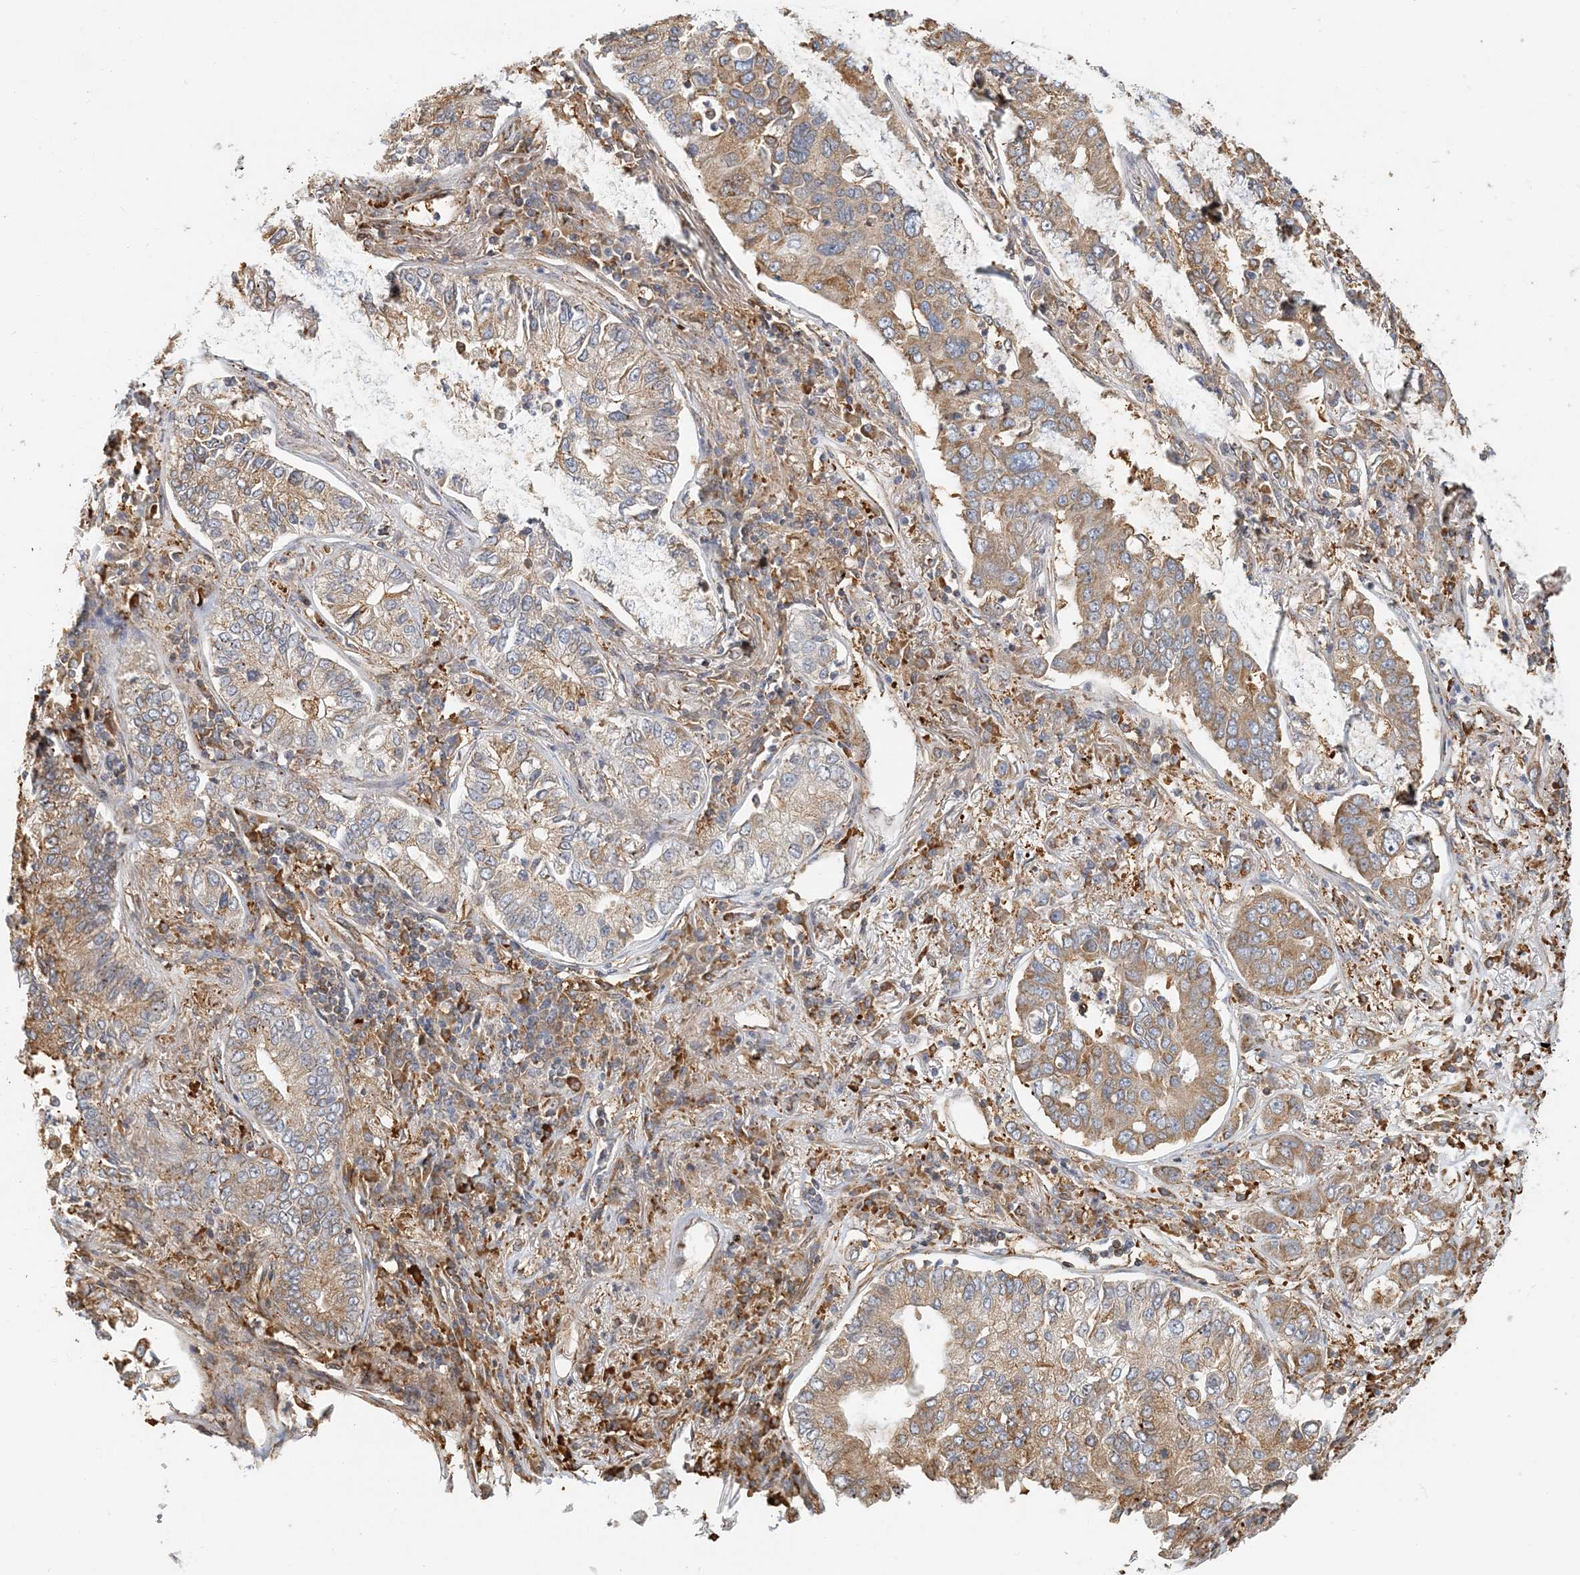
{"staining": {"intensity": "moderate", "quantity": ">75%", "location": "cytoplasmic/membranous"}, "tissue": "lung cancer", "cell_type": "Tumor cells", "image_type": "cancer", "snomed": [{"axis": "morphology", "description": "Adenocarcinoma, NOS"}, {"axis": "topography", "description": "Lung"}], "caption": "Human lung cancer (adenocarcinoma) stained for a protein (brown) exhibits moderate cytoplasmic/membranous positive staining in approximately >75% of tumor cells.", "gene": "HNMT", "patient": {"sex": "male", "age": 49}}